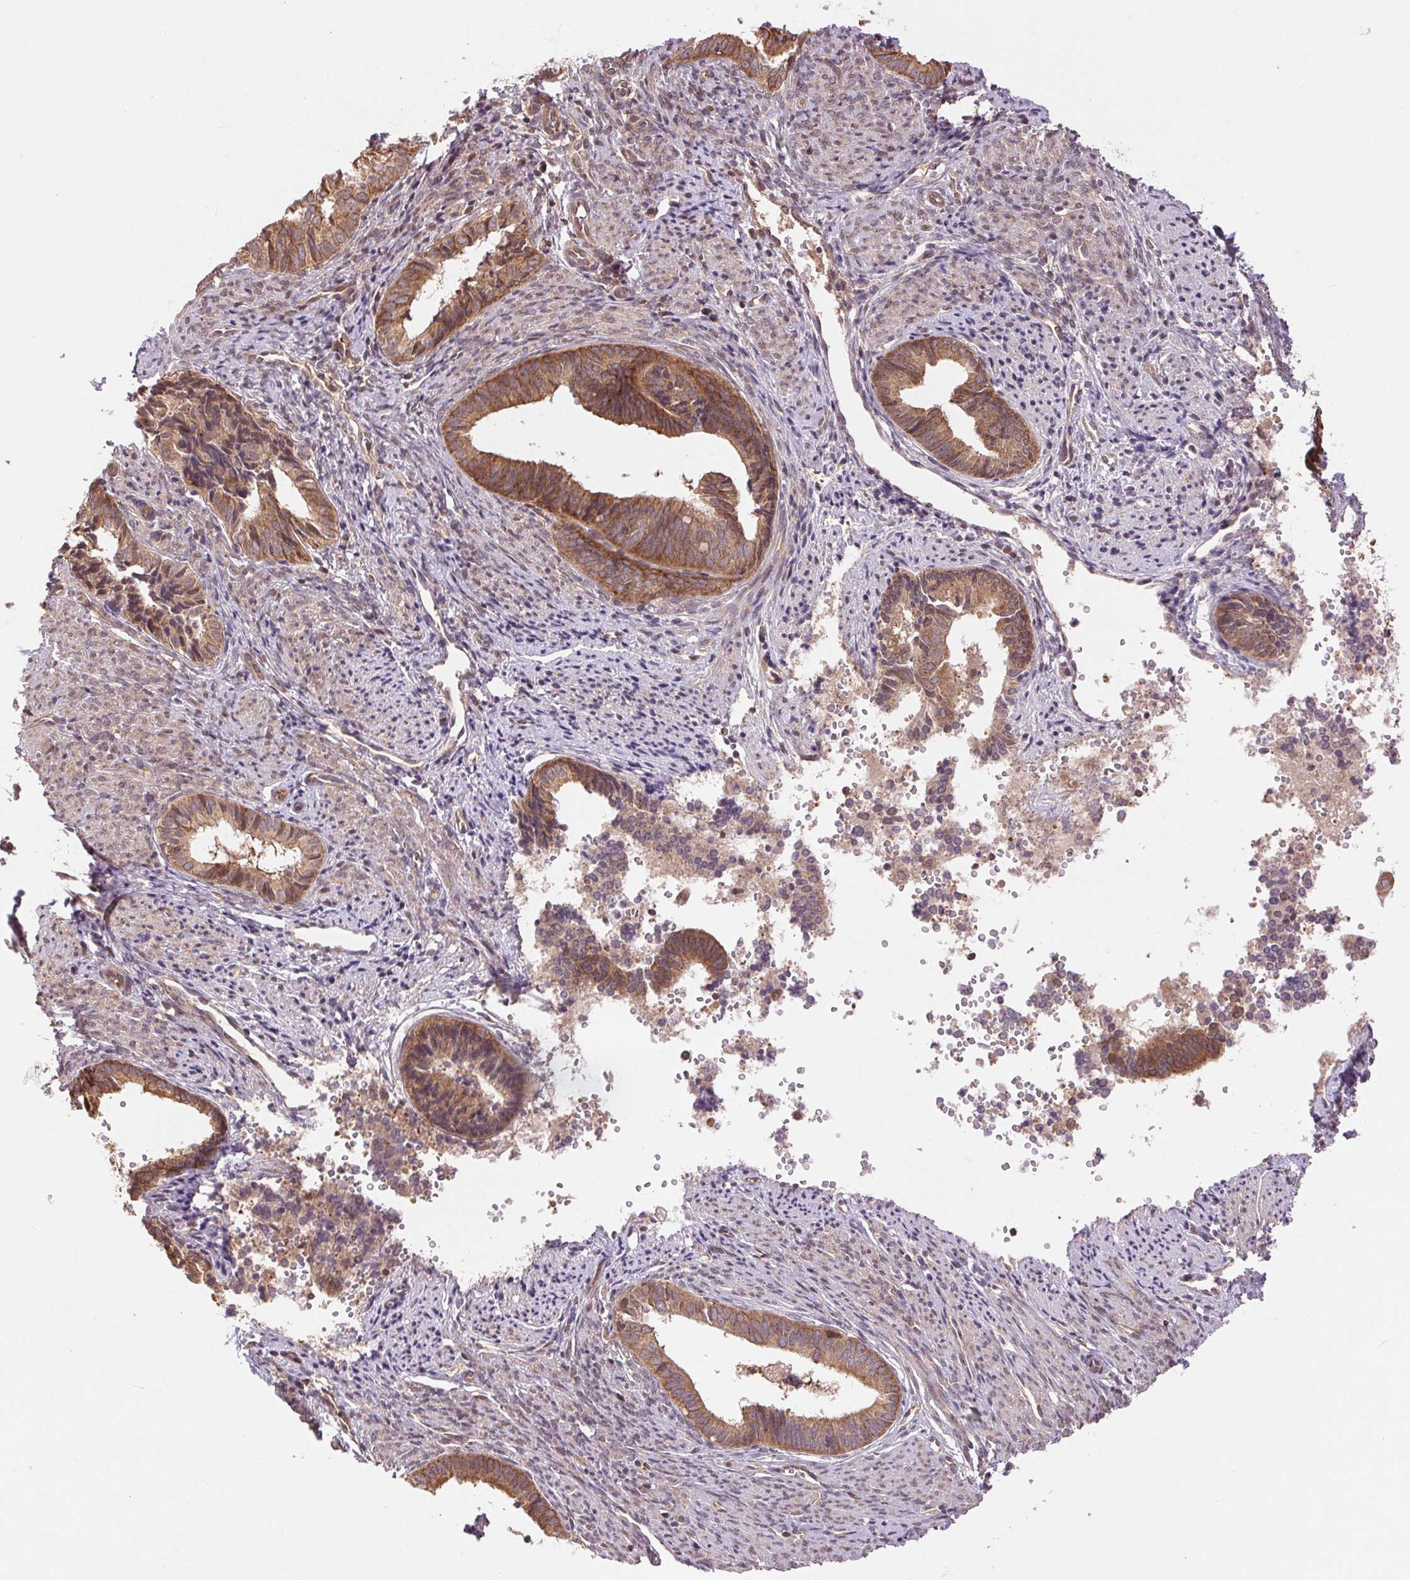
{"staining": {"intensity": "moderate", "quantity": ">75%", "location": "cytoplasmic/membranous"}, "tissue": "endometrial cancer", "cell_type": "Tumor cells", "image_type": "cancer", "snomed": [{"axis": "morphology", "description": "Adenocarcinoma, NOS"}, {"axis": "topography", "description": "Endometrium"}], "caption": "Adenocarcinoma (endometrial) was stained to show a protein in brown. There is medium levels of moderate cytoplasmic/membranous positivity in approximately >75% of tumor cells. (DAB (3,3'-diaminobenzidine) IHC, brown staining for protein, blue staining for nuclei).", "gene": "BTF3L4", "patient": {"sex": "female", "age": 75}}